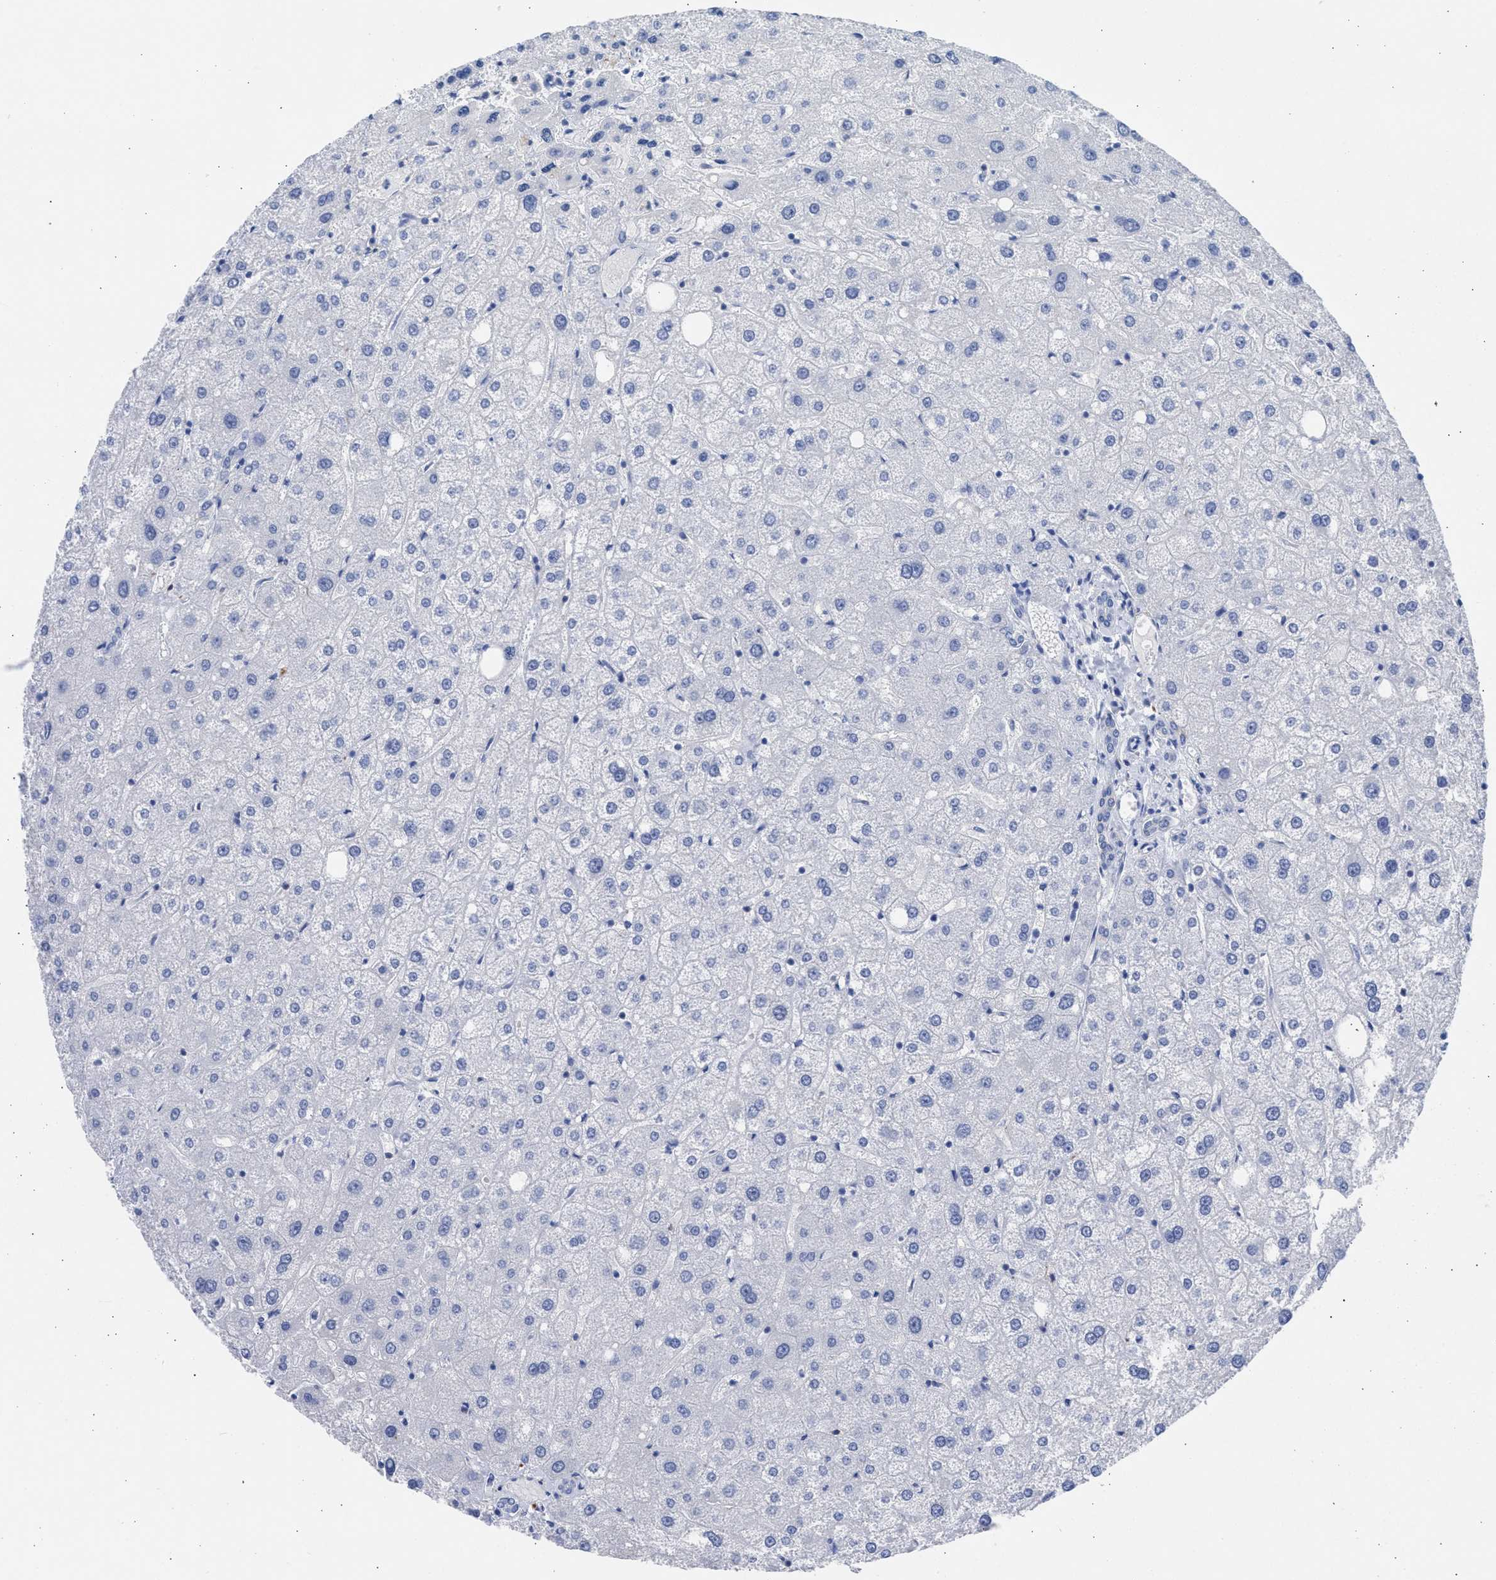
{"staining": {"intensity": "negative", "quantity": "none", "location": "none"}, "tissue": "liver", "cell_type": "Cholangiocytes", "image_type": "normal", "snomed": [{"axis": "morphology", "description": "Normal tissue, NOS"}, {"axis": "topography", "description": "Liver"}], "caption": "Immunohistochemistry (IHC) histopathology image of unremarkable human liver stained for a protein (brown), which exhibits no expression in cholangiocytes. The staining is performed using DAB brown chromogen with nuclei counter-stained in using hematoxylin.", "gene": "NCAM1", "patient": {"sex": "male", "age": 73}}